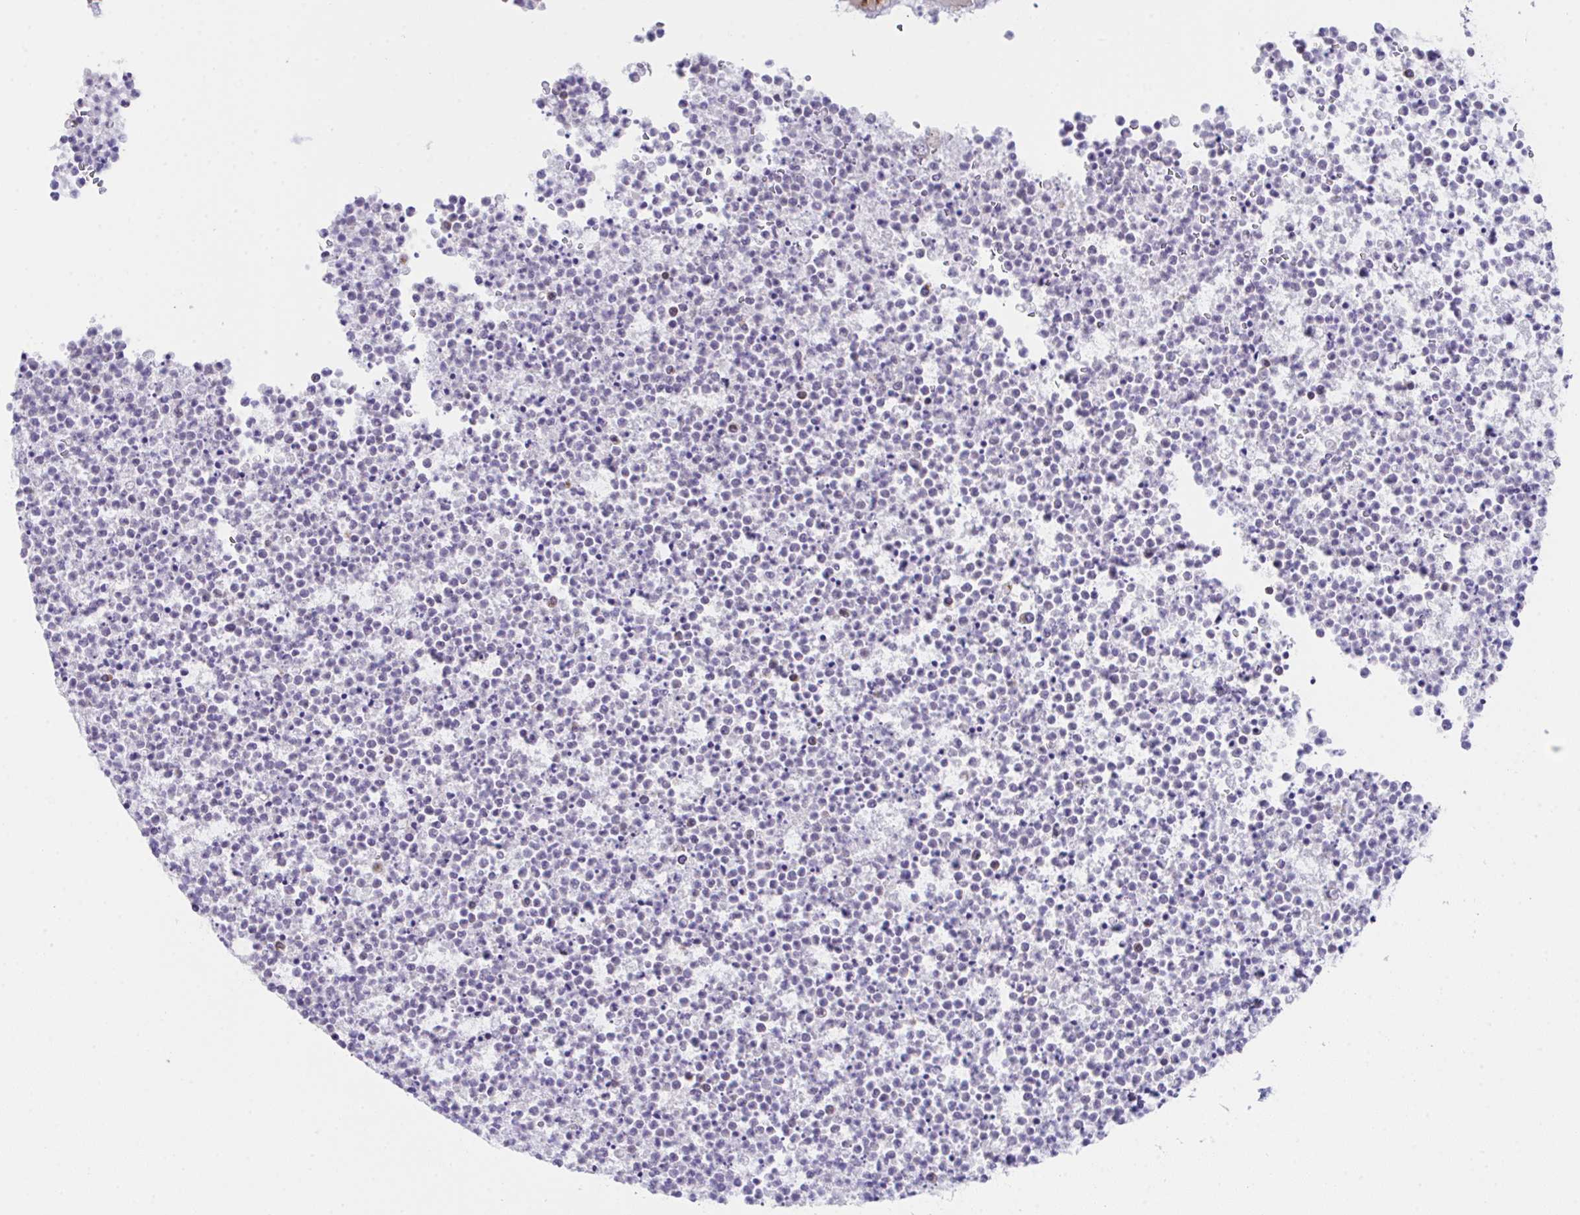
{"staining": {"intensity": "moderate", "quantity": "25%-75%", "location": "cytoplasmic/membranous"}, "tissue": "bronchus", "cell_type": "Respiratory epithelial cells", "image_type": "normal", "snomed": [{"axis": "morphology", "description": "Normal tissue, NOS"}, {"axis": "topography", "description": "Cartilage tissue"}, {"axis": "topography", "description": "Bronchus"}], "caption": "Moderate cytoplasmic/membranous expression for a protein is seen in approximately 25%-75% of respiratory epithelial cells of normal bronchus using immunohistochemistry (IHC).", "gene": "MIA3", "patient": {"sex": "male", "age": 56}}